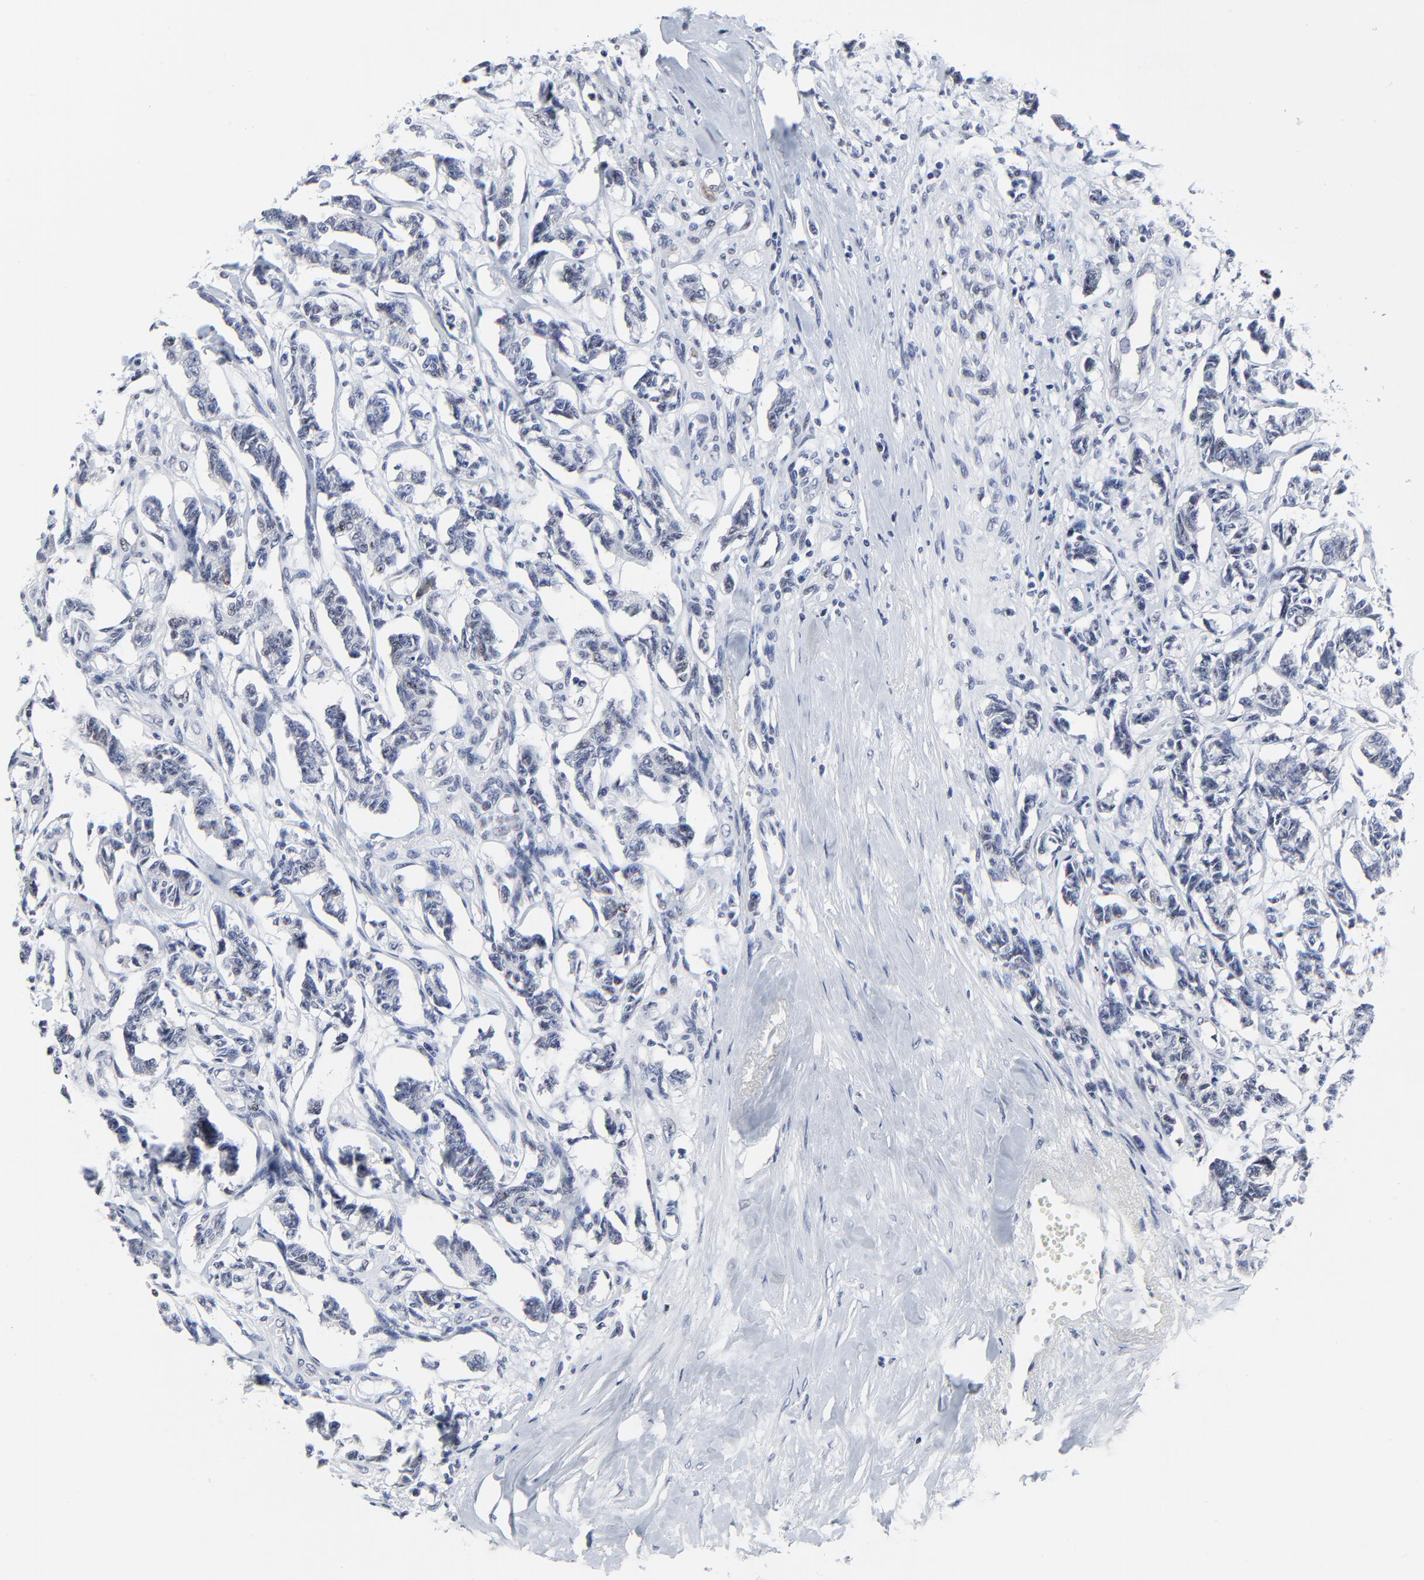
{"staining": {"intensity": "negative", "quantity": "none", "location": "none"}, "tissue": "renal cancer", "cell_type": "Tumor cells", "image_type": "cancer", "snomed": [{"axis": "morphology", "description": "Carcinoid, malignant, NOS"}, {"axis": "topography", "description": "Kidney"}], "caption": "A high-resolution image shows IHC staining of renal cancer, which displays no significant positivity in tumor cells.", "gene": "ZNF589", "patient": {"sex": "female", "age": 41}}